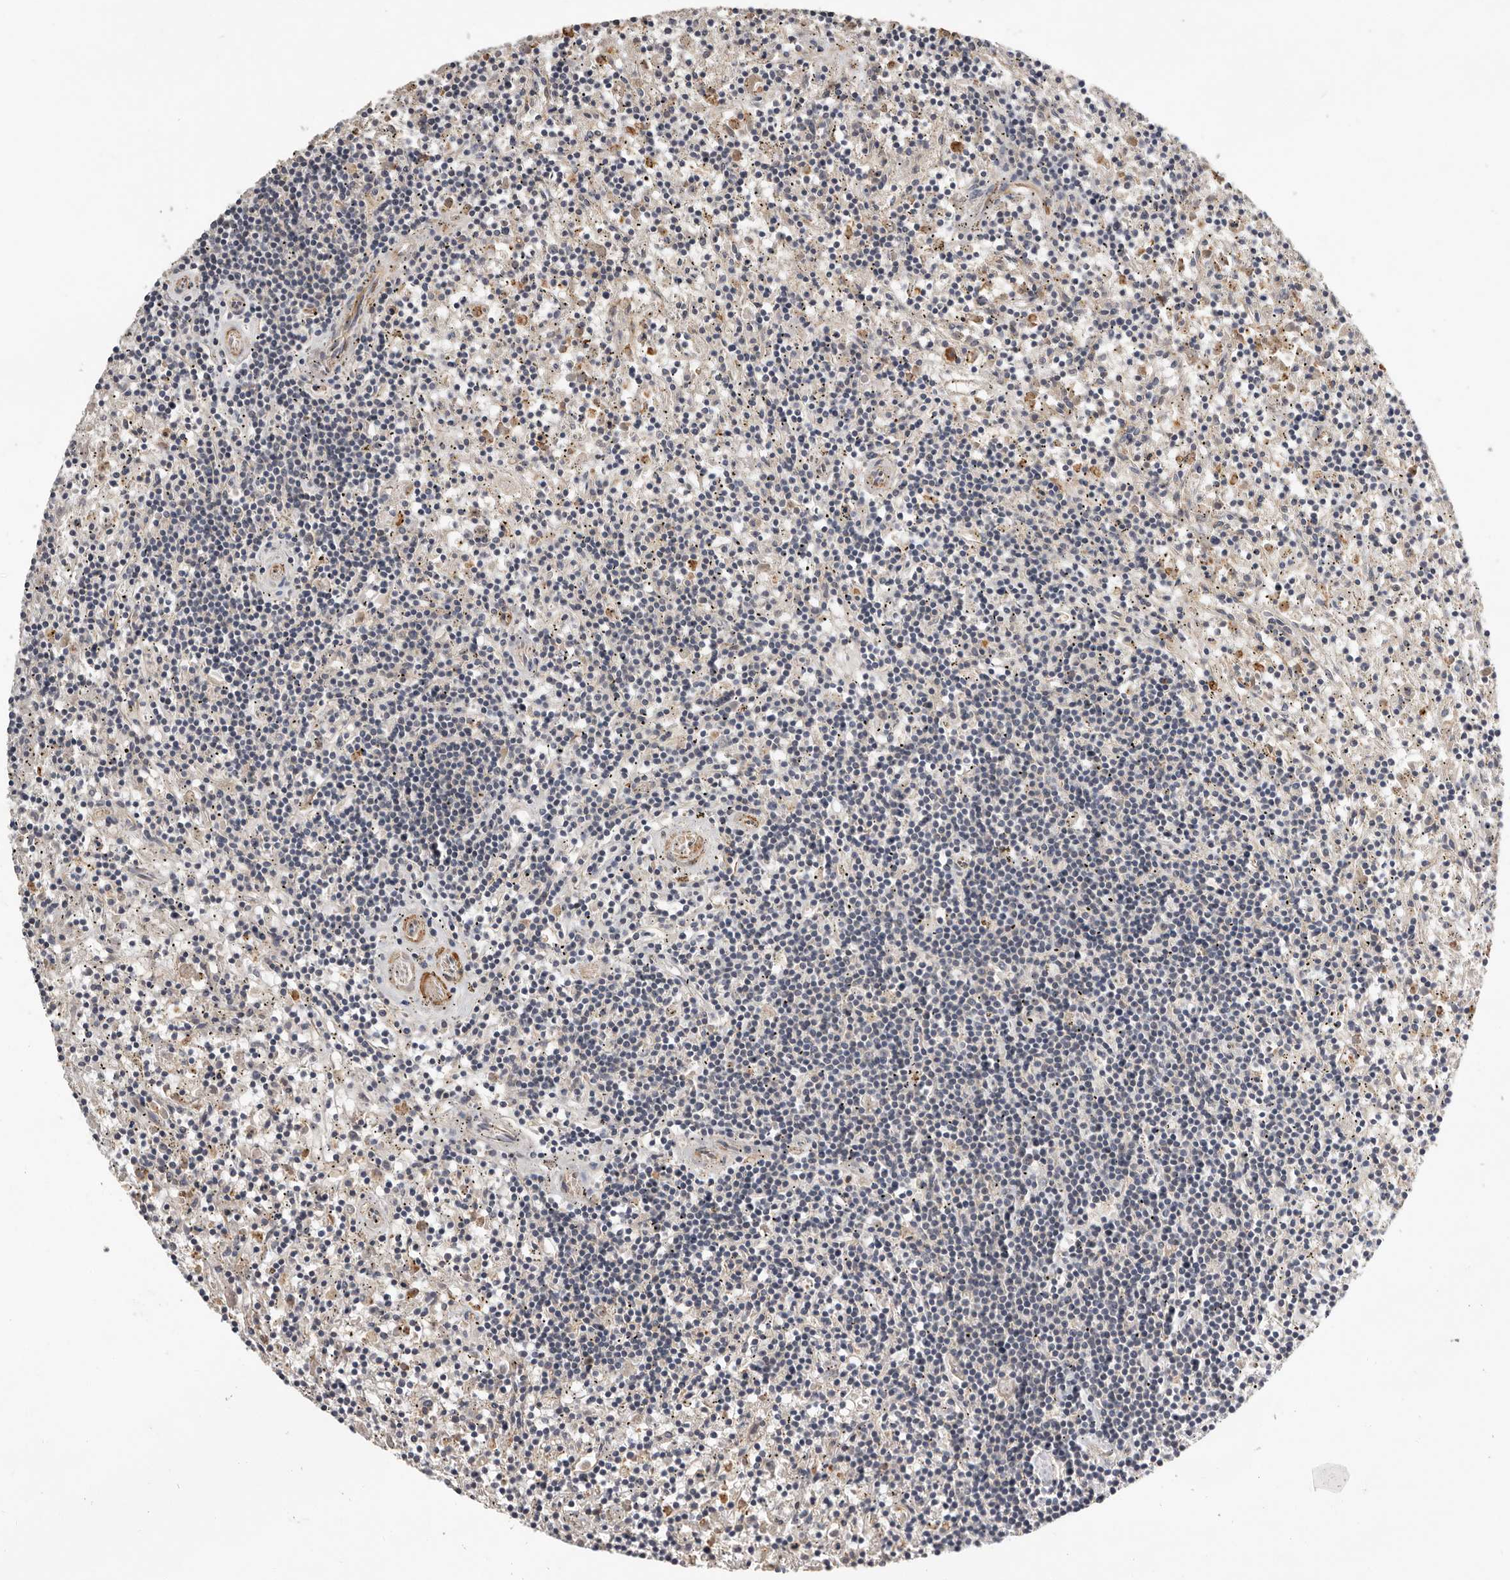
{"staining": {"intensity": "negative", "quantity": "none", "location": "none"}, "tissue": "lymphoma", "cell_type": "Tumor cells", "image_type": "cancer", "snomed": [{"axis": "morphology", "description": "Malignant lymphoma, non-Hodgkin's type, Low grade"}, {"axis": "topography", "description": "Spleen"}], "caption": "Tumor cells are negative for protein expression in human lymphoma.", "gene": "RNF157", "patient": {"sex": "male", "age": 76}}